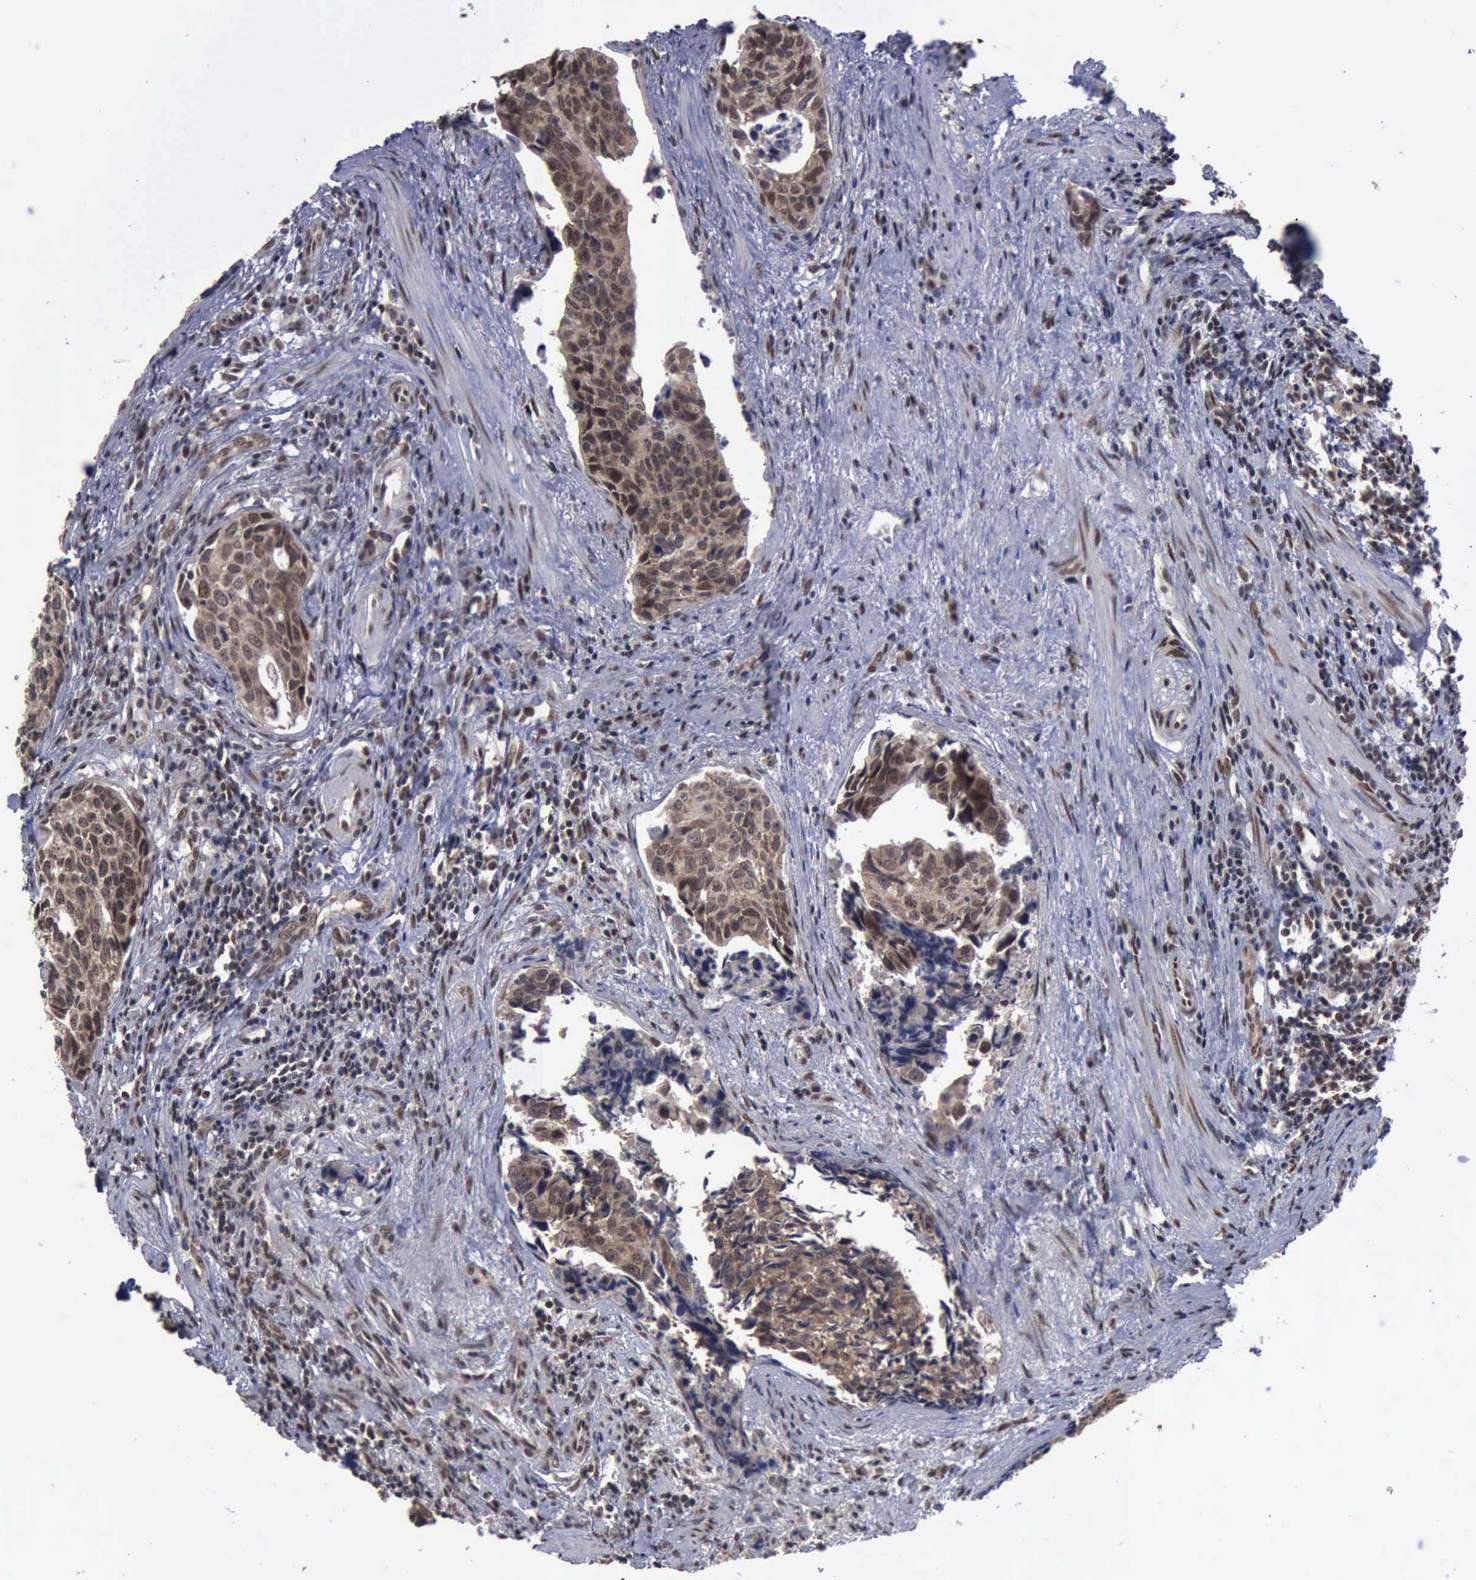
{"staining": {"intensity": "moderate", "quantity": ">75%", "location": "cytoplasmic/membranous,nuclear"}, "tissue": "urothelial cancer", "cell_type": "Tumor cells", "image_type": "cancer", "snomed": [{"axis": "morphology", "description": "Urothelial carcinoma, High grade"}, {"axis": "topography", "description": "Urinary bladder"}], "caption": "Human high-grade urothelial carcinoma stained with a protein marker demonstrates moderate staining in tumor cells.", "gene": "RTCB", "patient": {"sex": "male", "age": 81}}